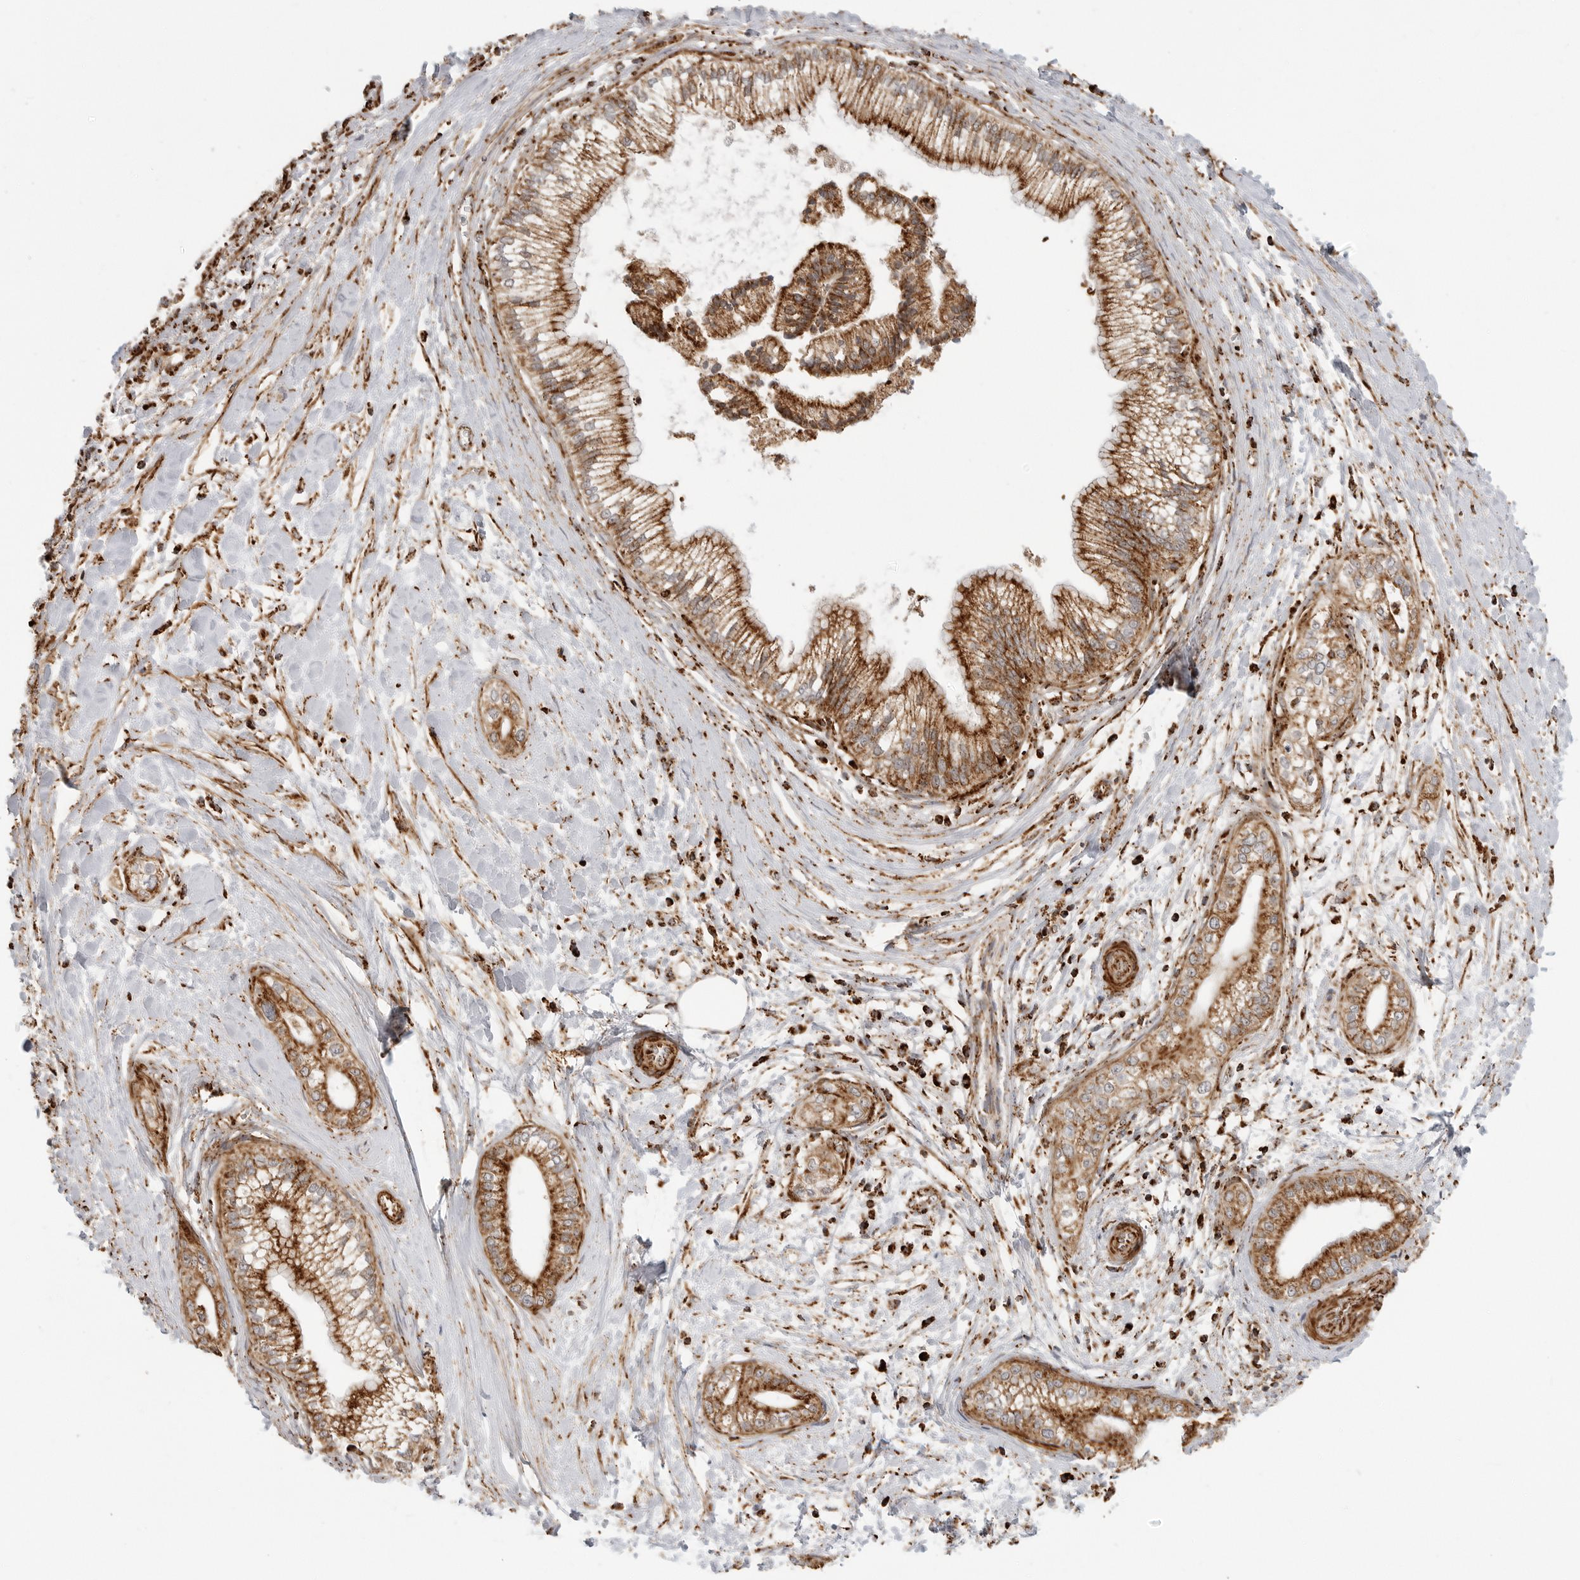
{"staining": {"intensity": "strong", "quantity": ">75%", "location": "cytoplasmic/membranous"}, "tissue": "pancreatic cancer", "cell_type": "Tumor cells", "image_type": "cancer", "snomed": [{"axis": "morphology", "description": "Adenocarcinoma, NOS"}, {"axis": "topography", "description": "Pancreas"}], "caption": "Immunohistochemical staining of pancreatic adenocarcinoma demonstrates high levels of strong cytoplasmic/membranous protein positivity in about >75% of tumor cells. (IHC, brightfield microscopy, high magnification).", "gene": "BMP2K", "patient": {"sex": "male", "age": 68}}